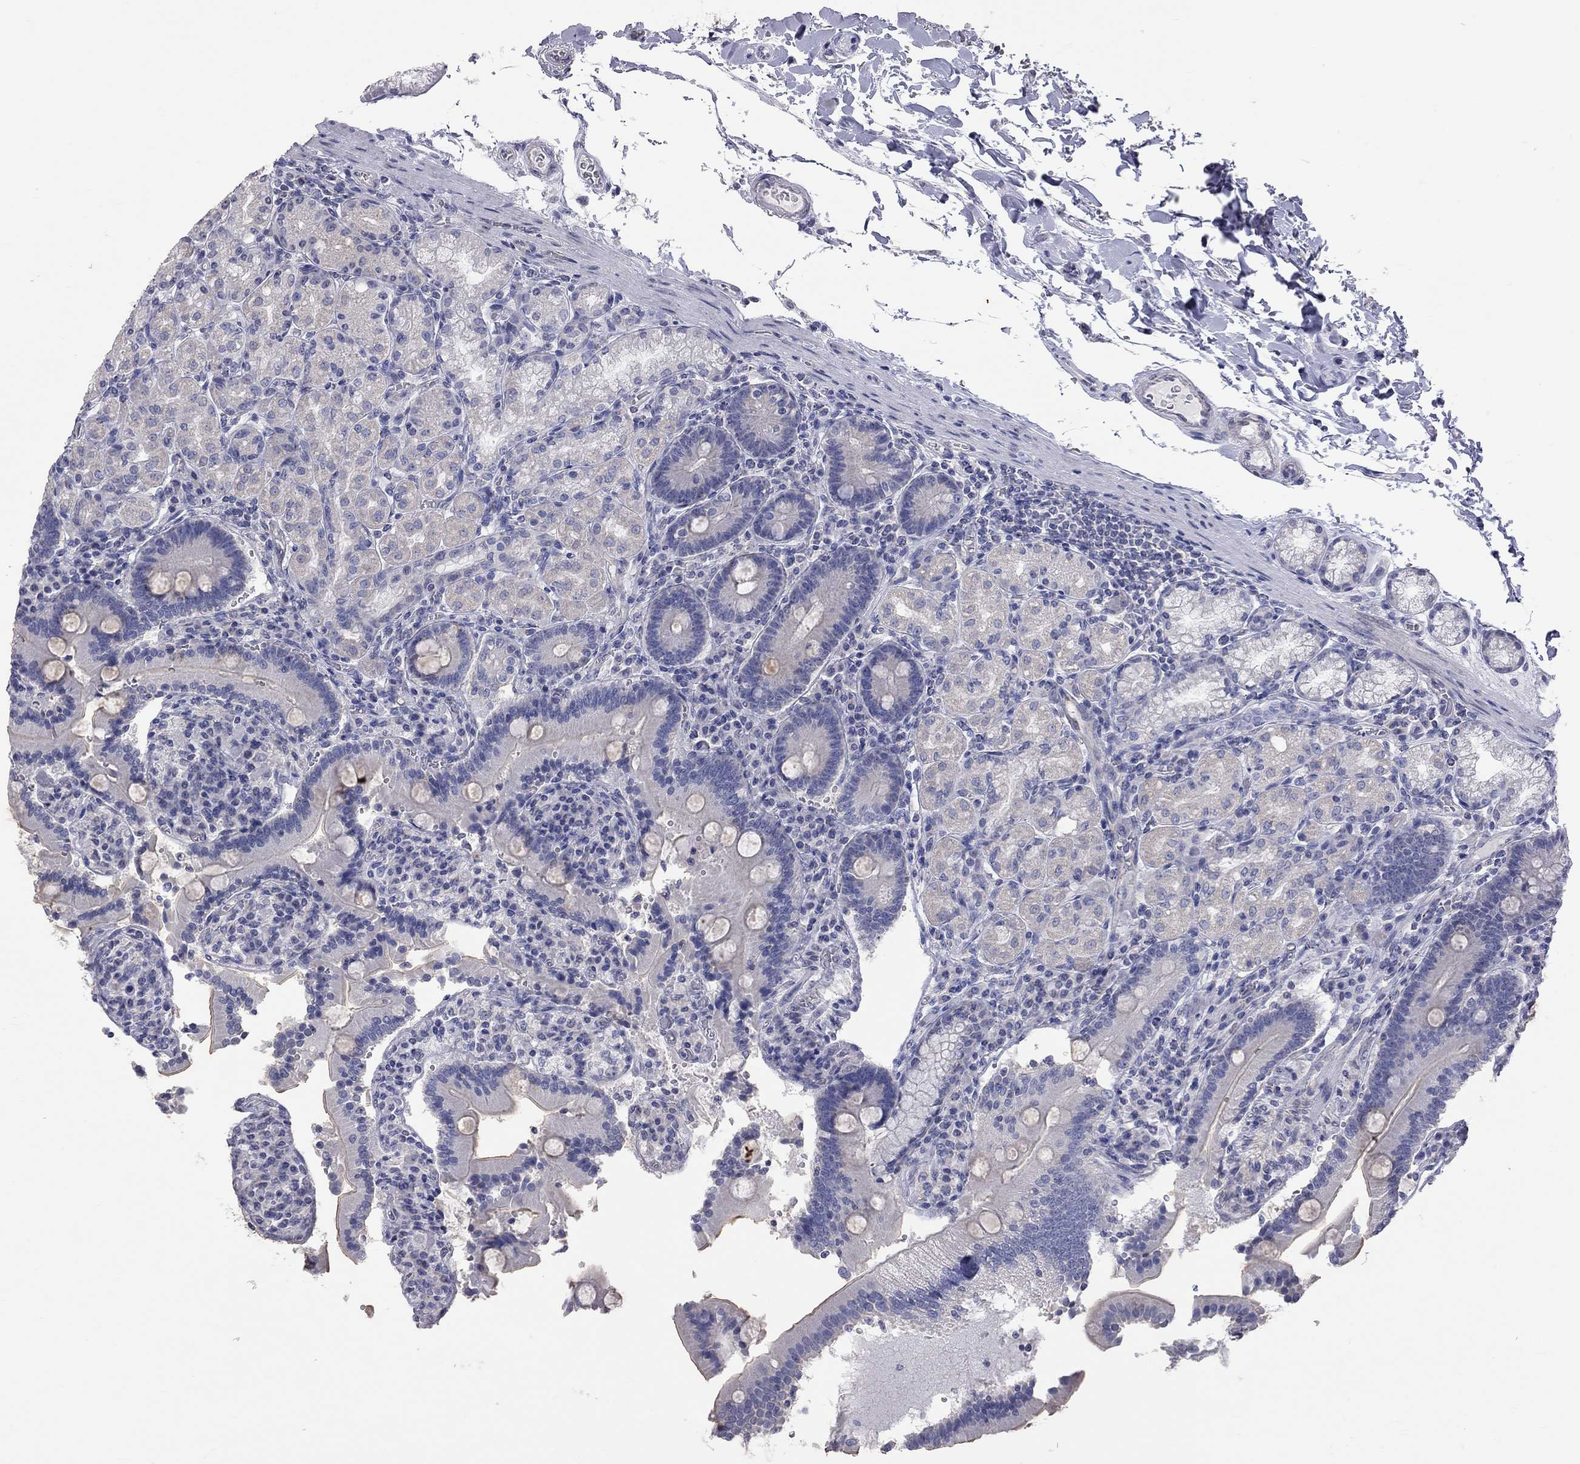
{"staining": {"intensity": "negative", "quantity": "none", "location": "none"}, "tissue": "duodenum", "cell_type": "Glandular cells", "image_type": "normal", "snomed": [{"axis": "morphology", "description": "Normal tissue, NOS"}, {"axis": "topography", "description": "Duodenum"}], "caption": "Protein analysis of normal duodenum shows no significant staining in glandular cells.", "gene": "OPRK1", "patient": {"sex": "female", "age": 62}}